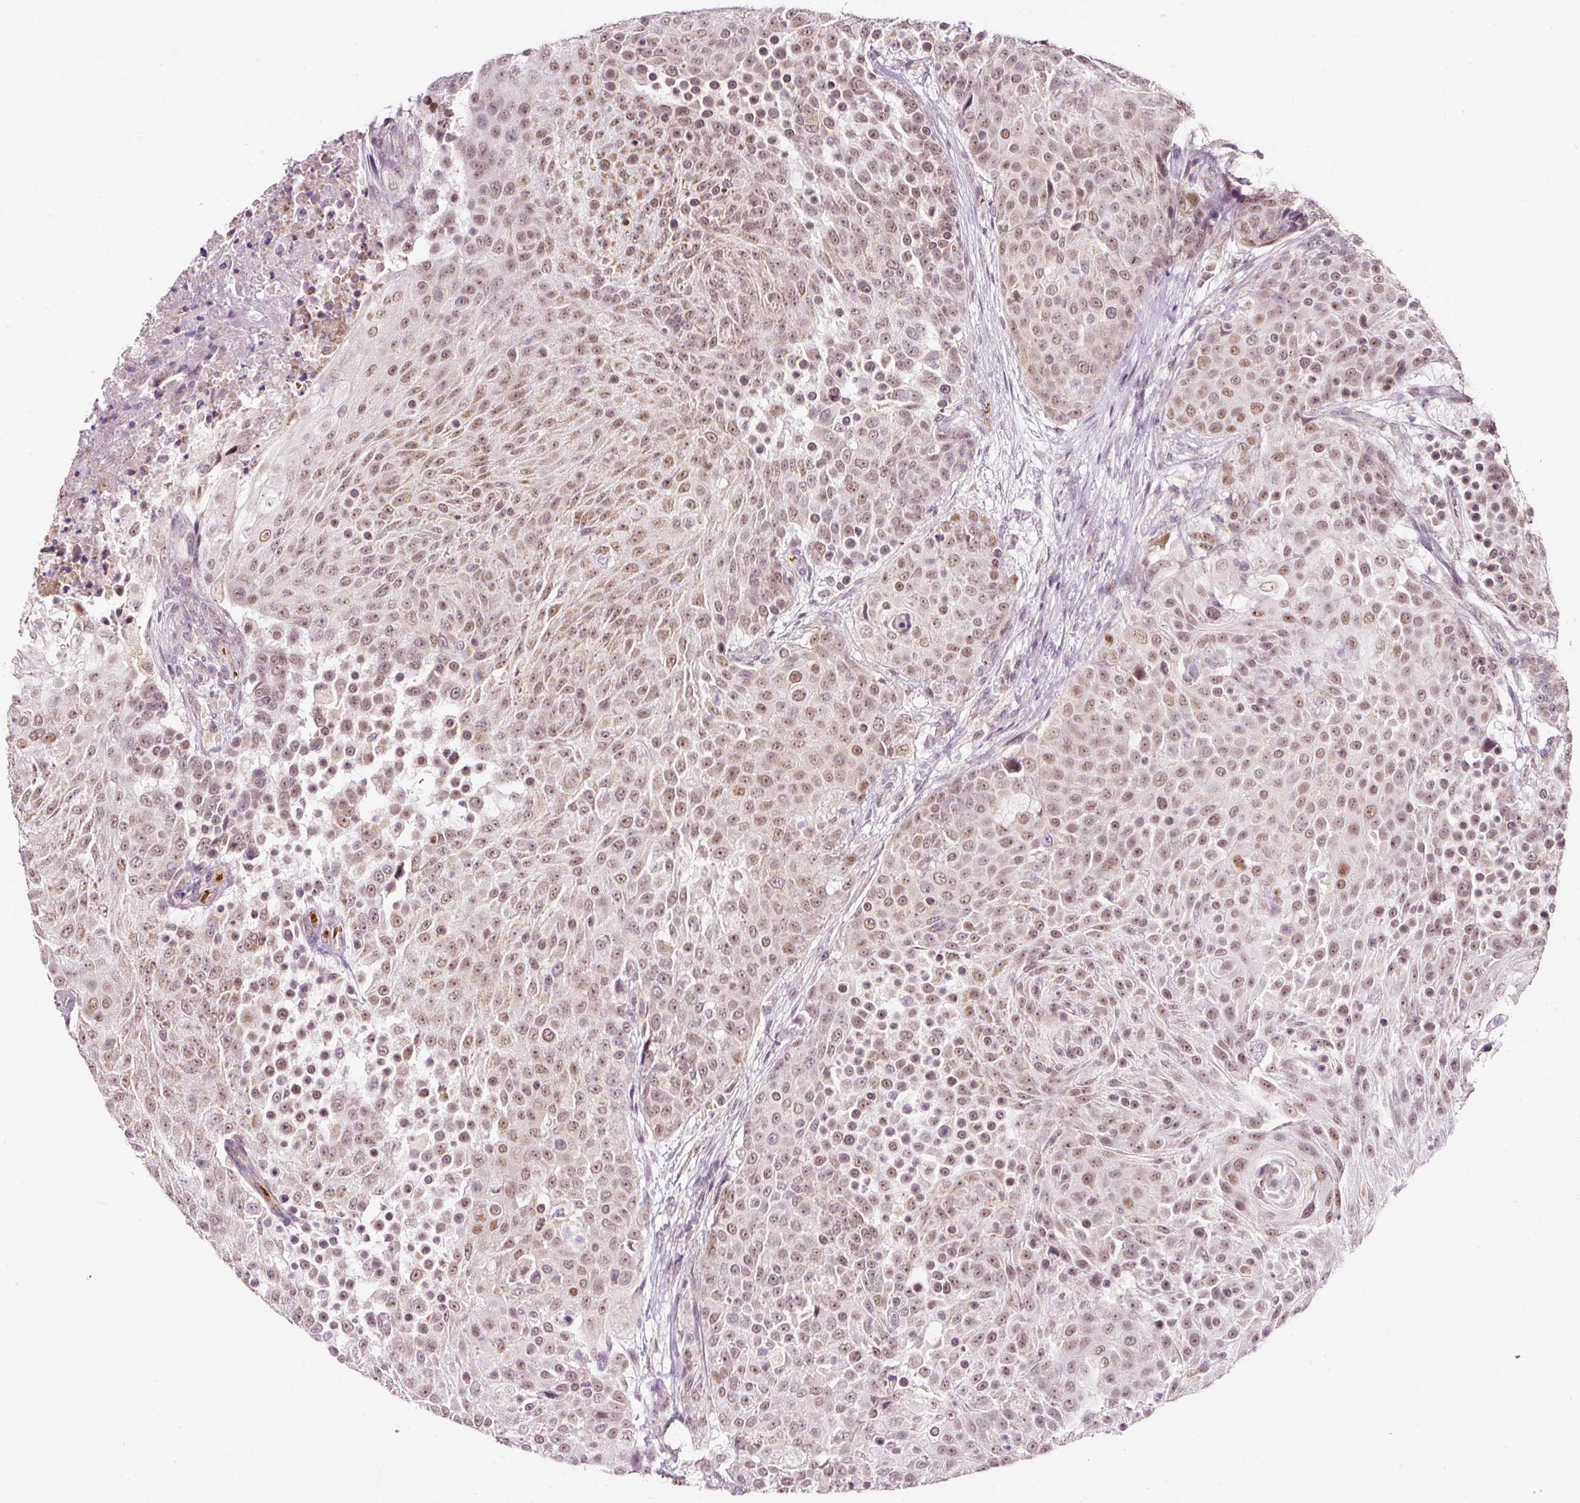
{"staining": {"intensity": "moderate", "quantity": ">75%", "location": "nuclear"}, "tissue": "urothelial cancer", "cell_type": "Tumor cells", "image_type": "cancer", "snomed": [{"axis": "morphology", "description": "Urothelial carcinoma, High grade"}, {"axis": "topography", "description": "Urinary bladder"}], "caption": "Moderate nuclear protein positivity is identified in about >75% of tumor cells in urothelial cancer.", "gene": "ZNF460", "patient": {"sex": "female", "age": 63}}